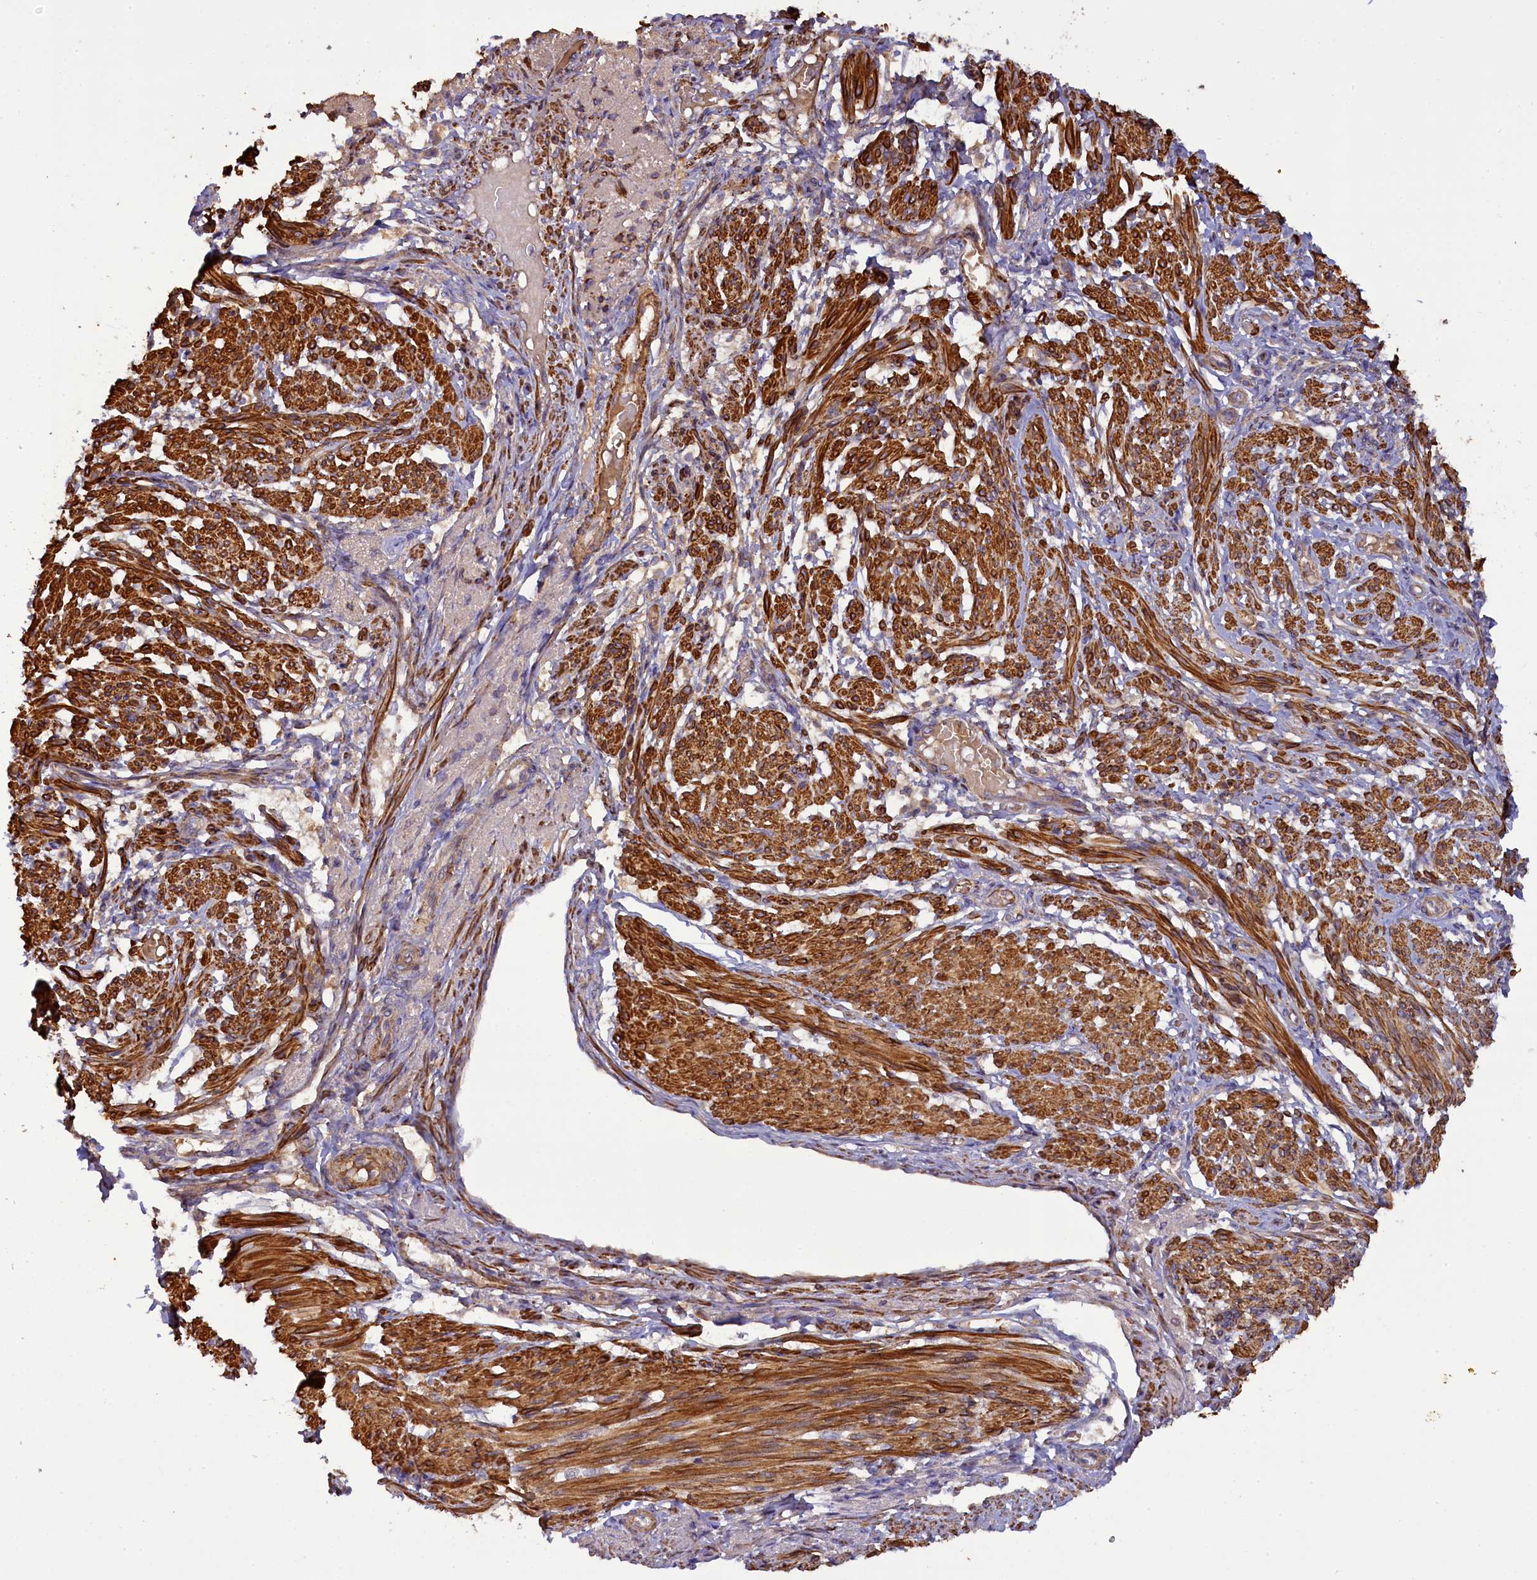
{"staining": {"intensity": "strong", "quantity": ">75%", "location": "cytoplasmic/membranous"}, "tissue": "smooth muscle", "cell_type": "Smooth muscle cells", "image_type": "normal", "snomed": [{"axis": "morphology", "description": "Normal tissue, NOS"}, {"axis": "topography", "description": "Smooth muscle"}], "caption": "Protein positivity by immunohistochemistry (IHC) exhibits strong cytoplasmic/membranous staining in approximately >75% of smooth muscle cells in unremarkable smooth muscle.", "gene": "FUZ", "patient": {"sex": "female", "age": 39}}